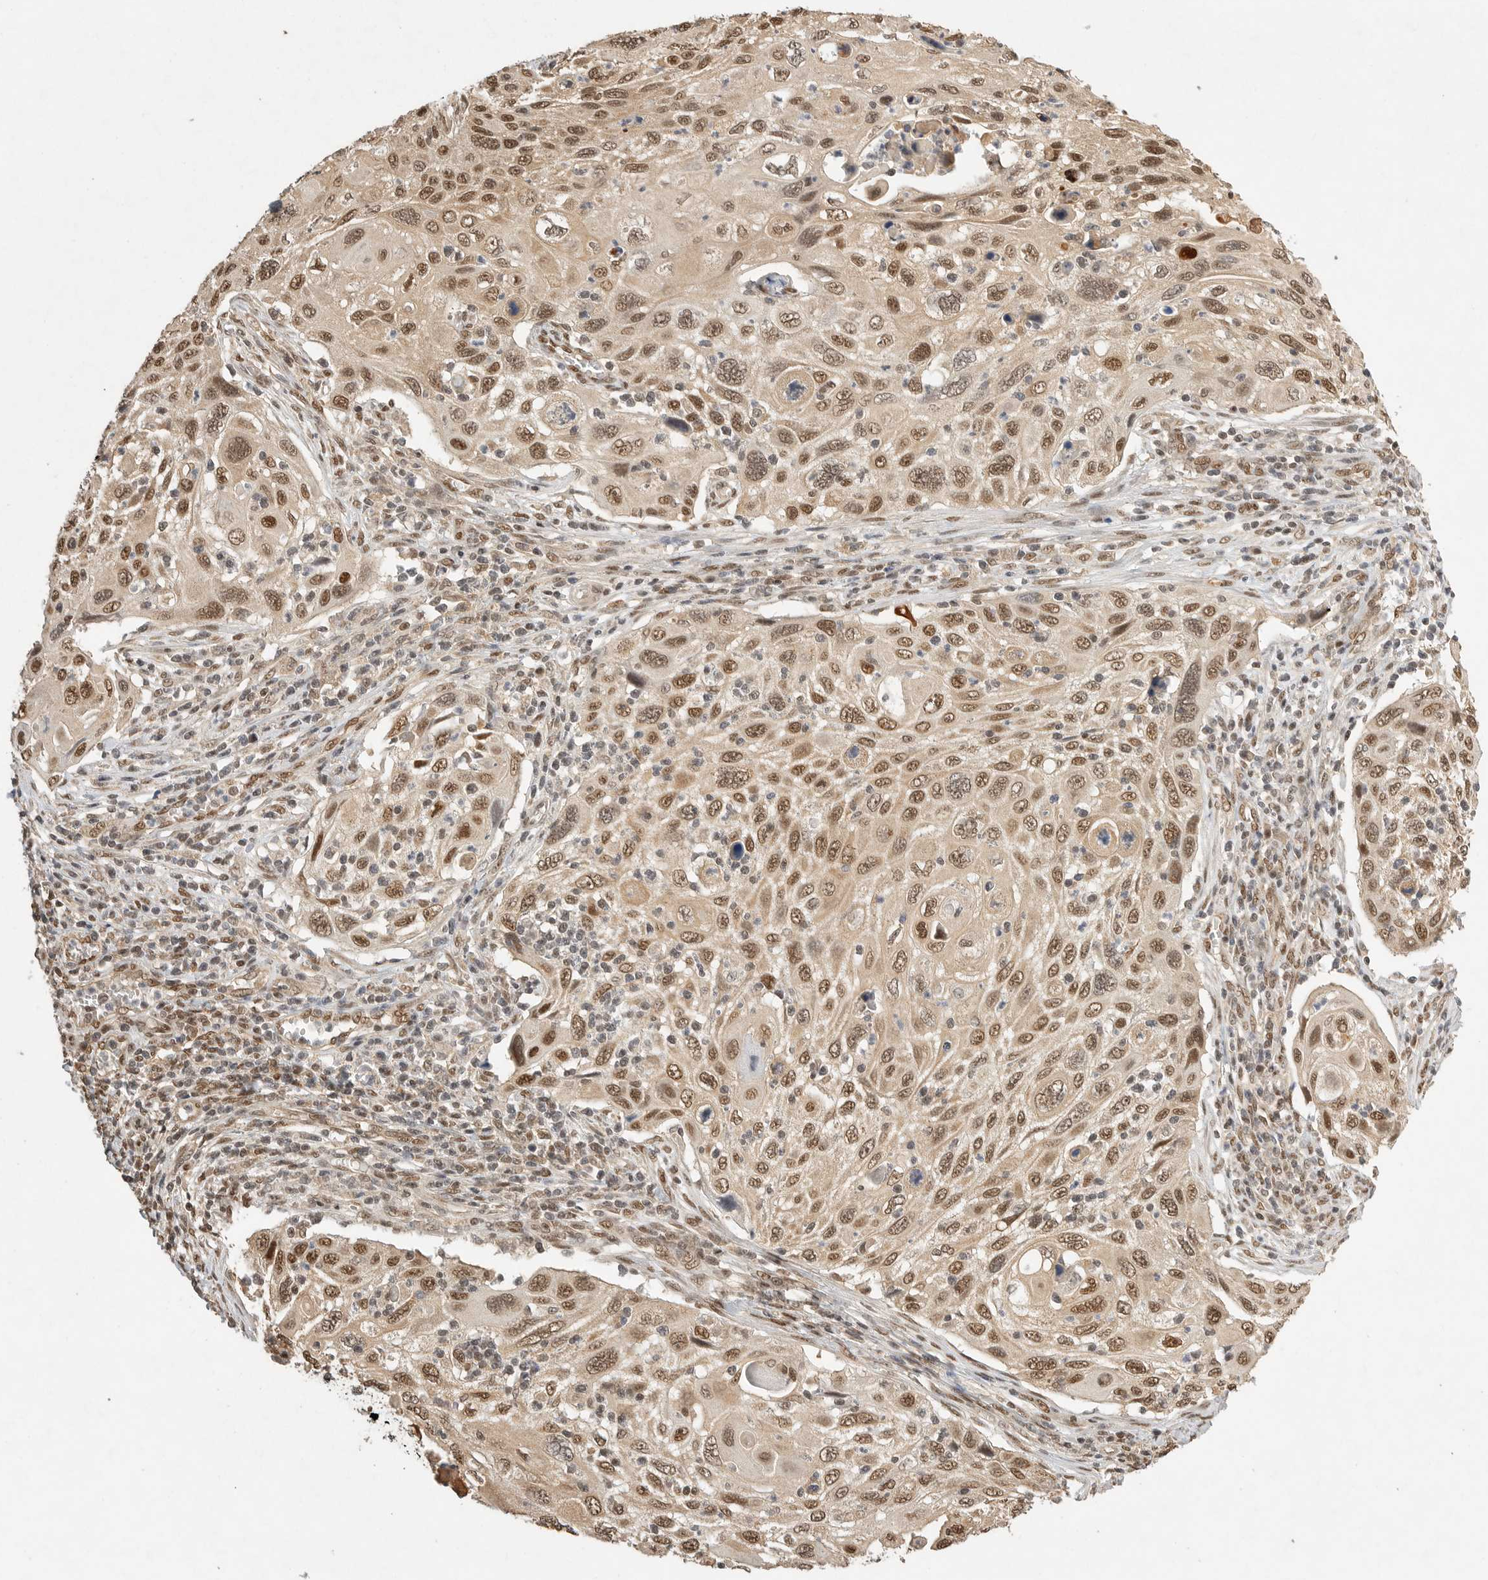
{"staining": {"intensity": "strong", "quantity": ">75%", "location": "nuclear"}, "tissue": "cervical cancer", "cell_type": "Tumor cells", "image_type": "cancer", "snomed": [{"axis": "morphology", "description": "Squamous cell carcinoma, NOS"}, {"axis": "topography", "description": "Cervix"}], "caption": "About >75% of tumor cells in human cervical squamous cell carcinoma show strong nuclear protein staining as visualized by brown immunohistochemical staining.", "gene": "DFFA", "patient": {"sex": "female", "age": 70}}